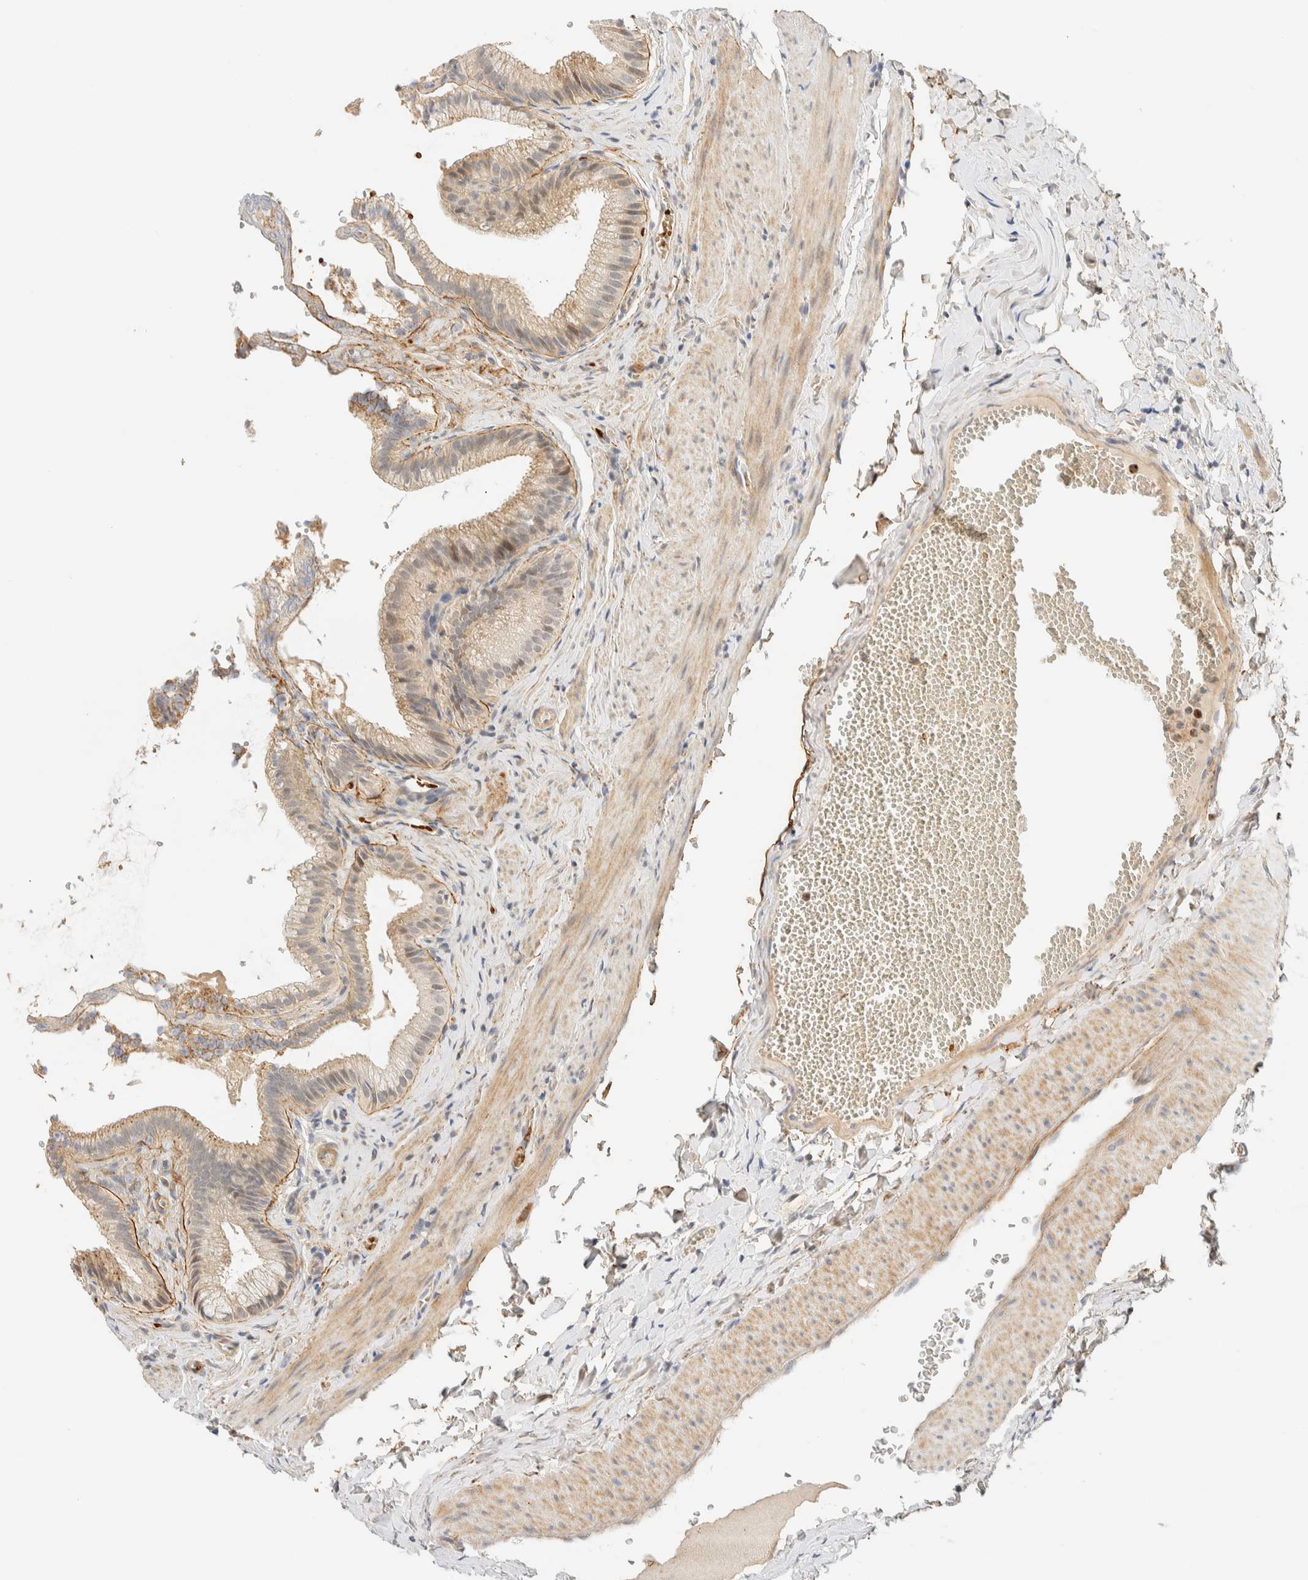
{"staining": {"intensity": "moderate", "quantity": "<25%", "location": "cytoplasmic/membranous"}, "tissue": "gallbladder", "cell_type": "Glandular cells", "image_type": "normal", "snomed": [{"axis": "morphology", "description": "Normal tissue, NOS"}, {"axis": "topography", "description": "Gallbladder"}], "caption": "Immunohistochemistry (IHC) (DAB) staining of unremarkable gallbladder displays moderate cytoplasmic/membranous protein expression in approximately <25% of glandular cells.", "gene": "TNK1", "patient": {"sex": "male", "age": 38}}